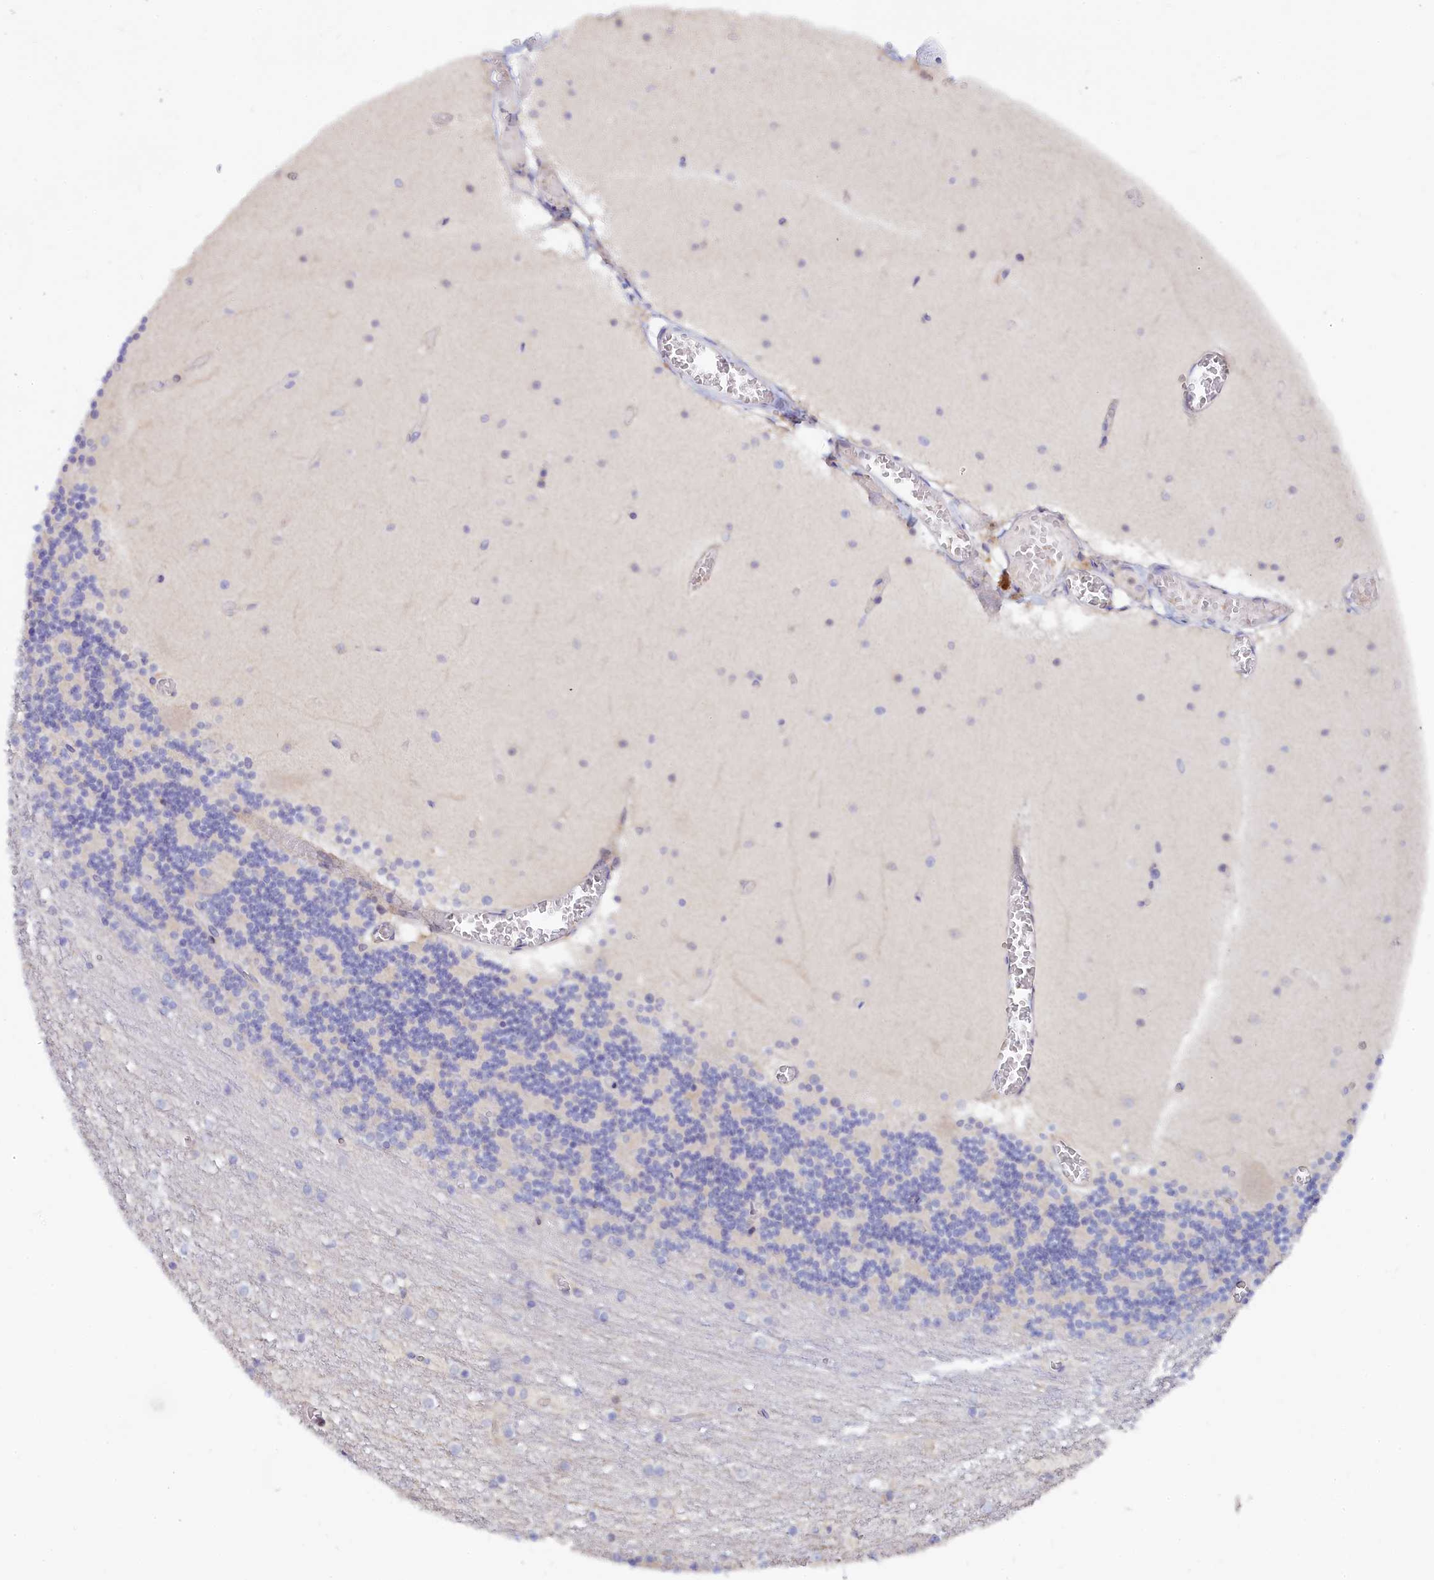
{"staining": {"intensity": "negative", "quantity": "none", "location": "none"}, "tissue": "cerebellum", "cell_type": "Cells in granular layer", "image_type": "normal", "snomed": [{"axis": "morphology", "description": "Normal tissue, NOS"}, {"axis": "topography", "description": "Cerebellum"}], "caption": "Unremarkable cerebellum was stained to show a protein in brown. There is no significant positivity in cells in granular layer.", "gene": "SPATA5L1", "patient": {"sex": "female", "age": 28}}